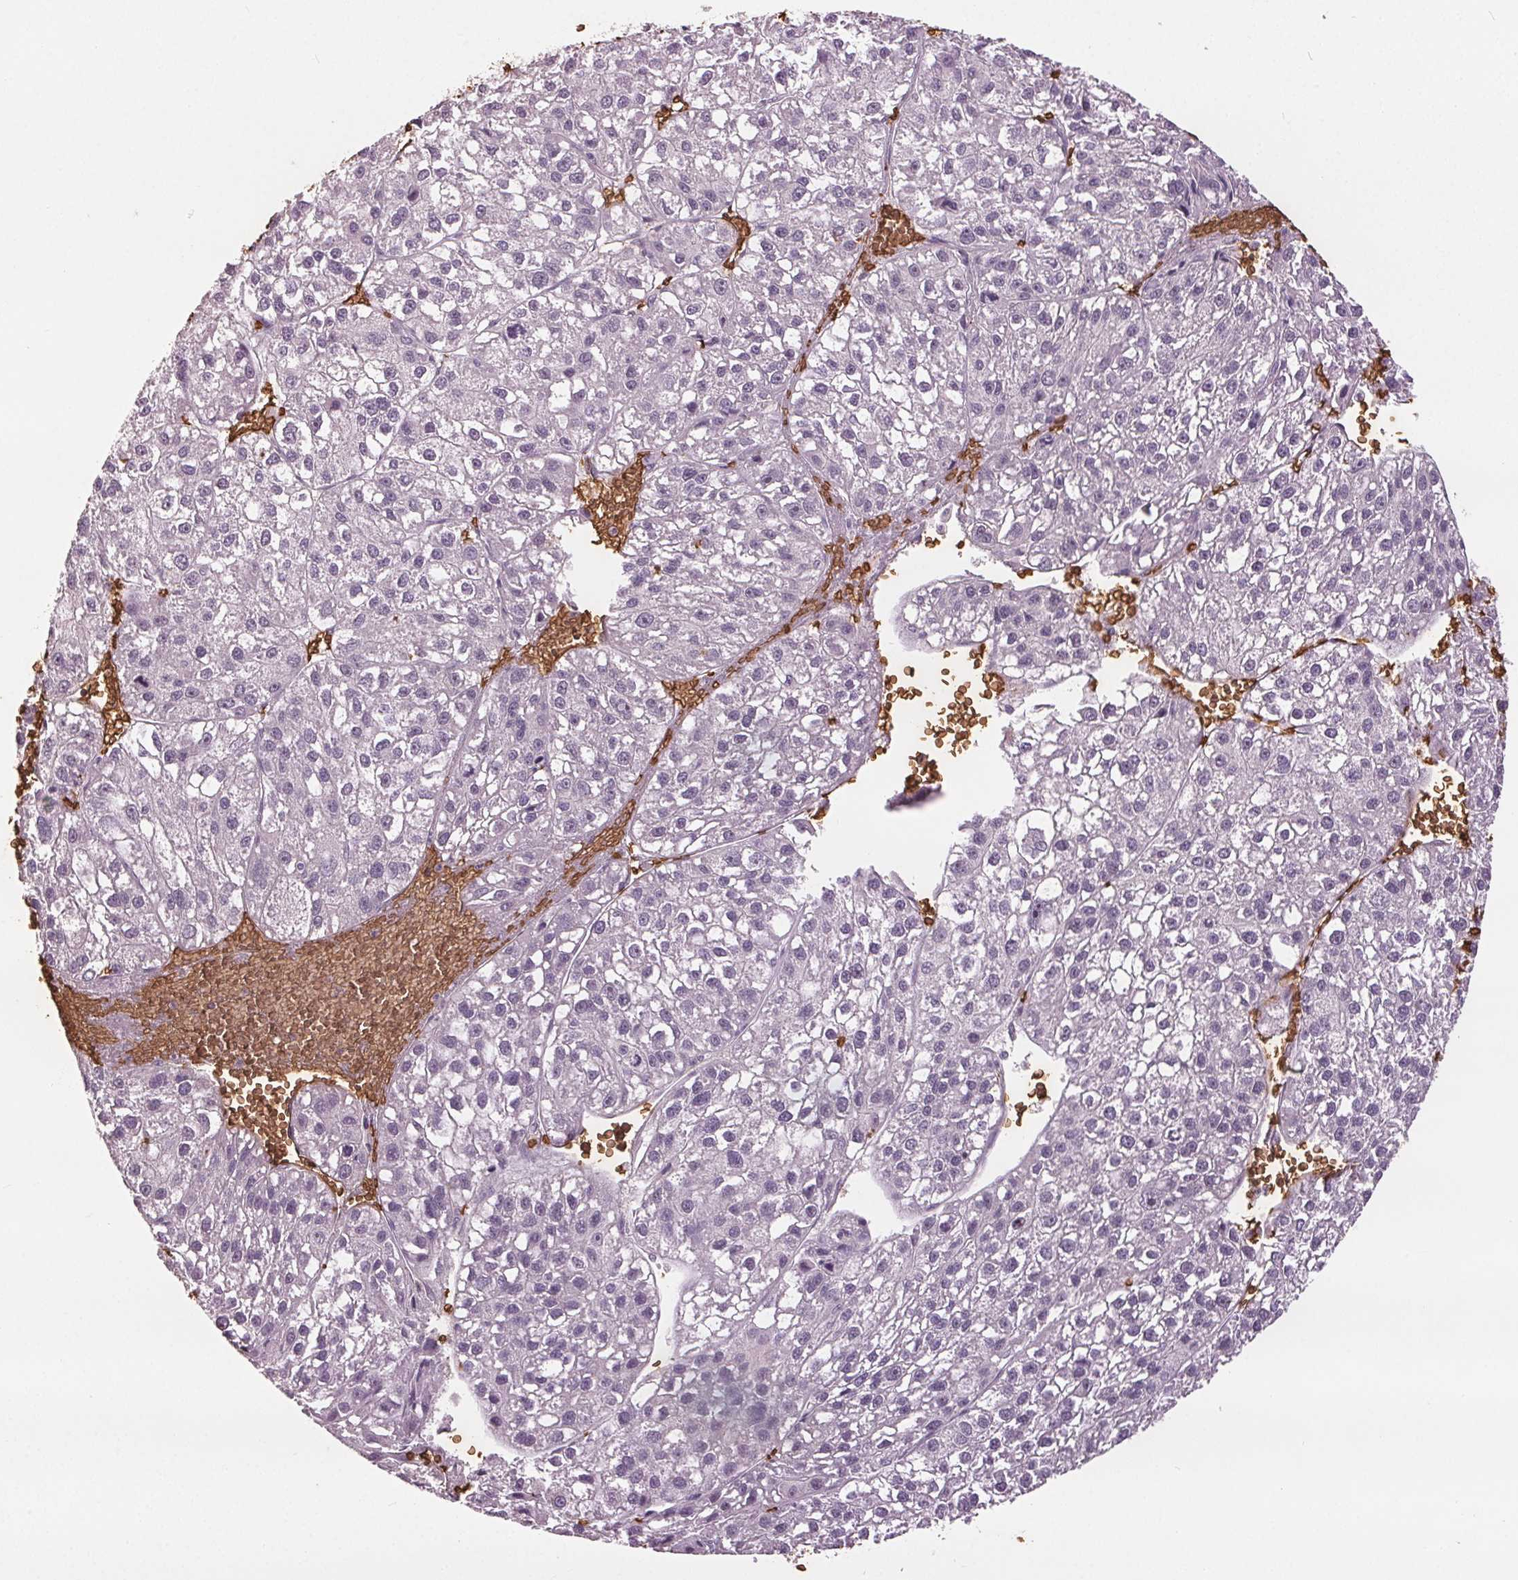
{"staining": {"intensity": "negative", "quantity": "none", "location": "none"}, "tissue": "liver cancer", "cell_type": "Tumor cells", "image_type": "cancer", "snomed": [{"axis": "morphology", "description": "Carcinoma, Hepatocellular, NOS"}, {"axis": "topography", "description": "Liver"}], "caption": "A micrograph of liver cancer (hepatocellular carcinoma) stained for a protein demonstrates no brown staining in tumor cells.", "gene": "SLC4A1", "patient": {"sex": "female", "age": 70}}